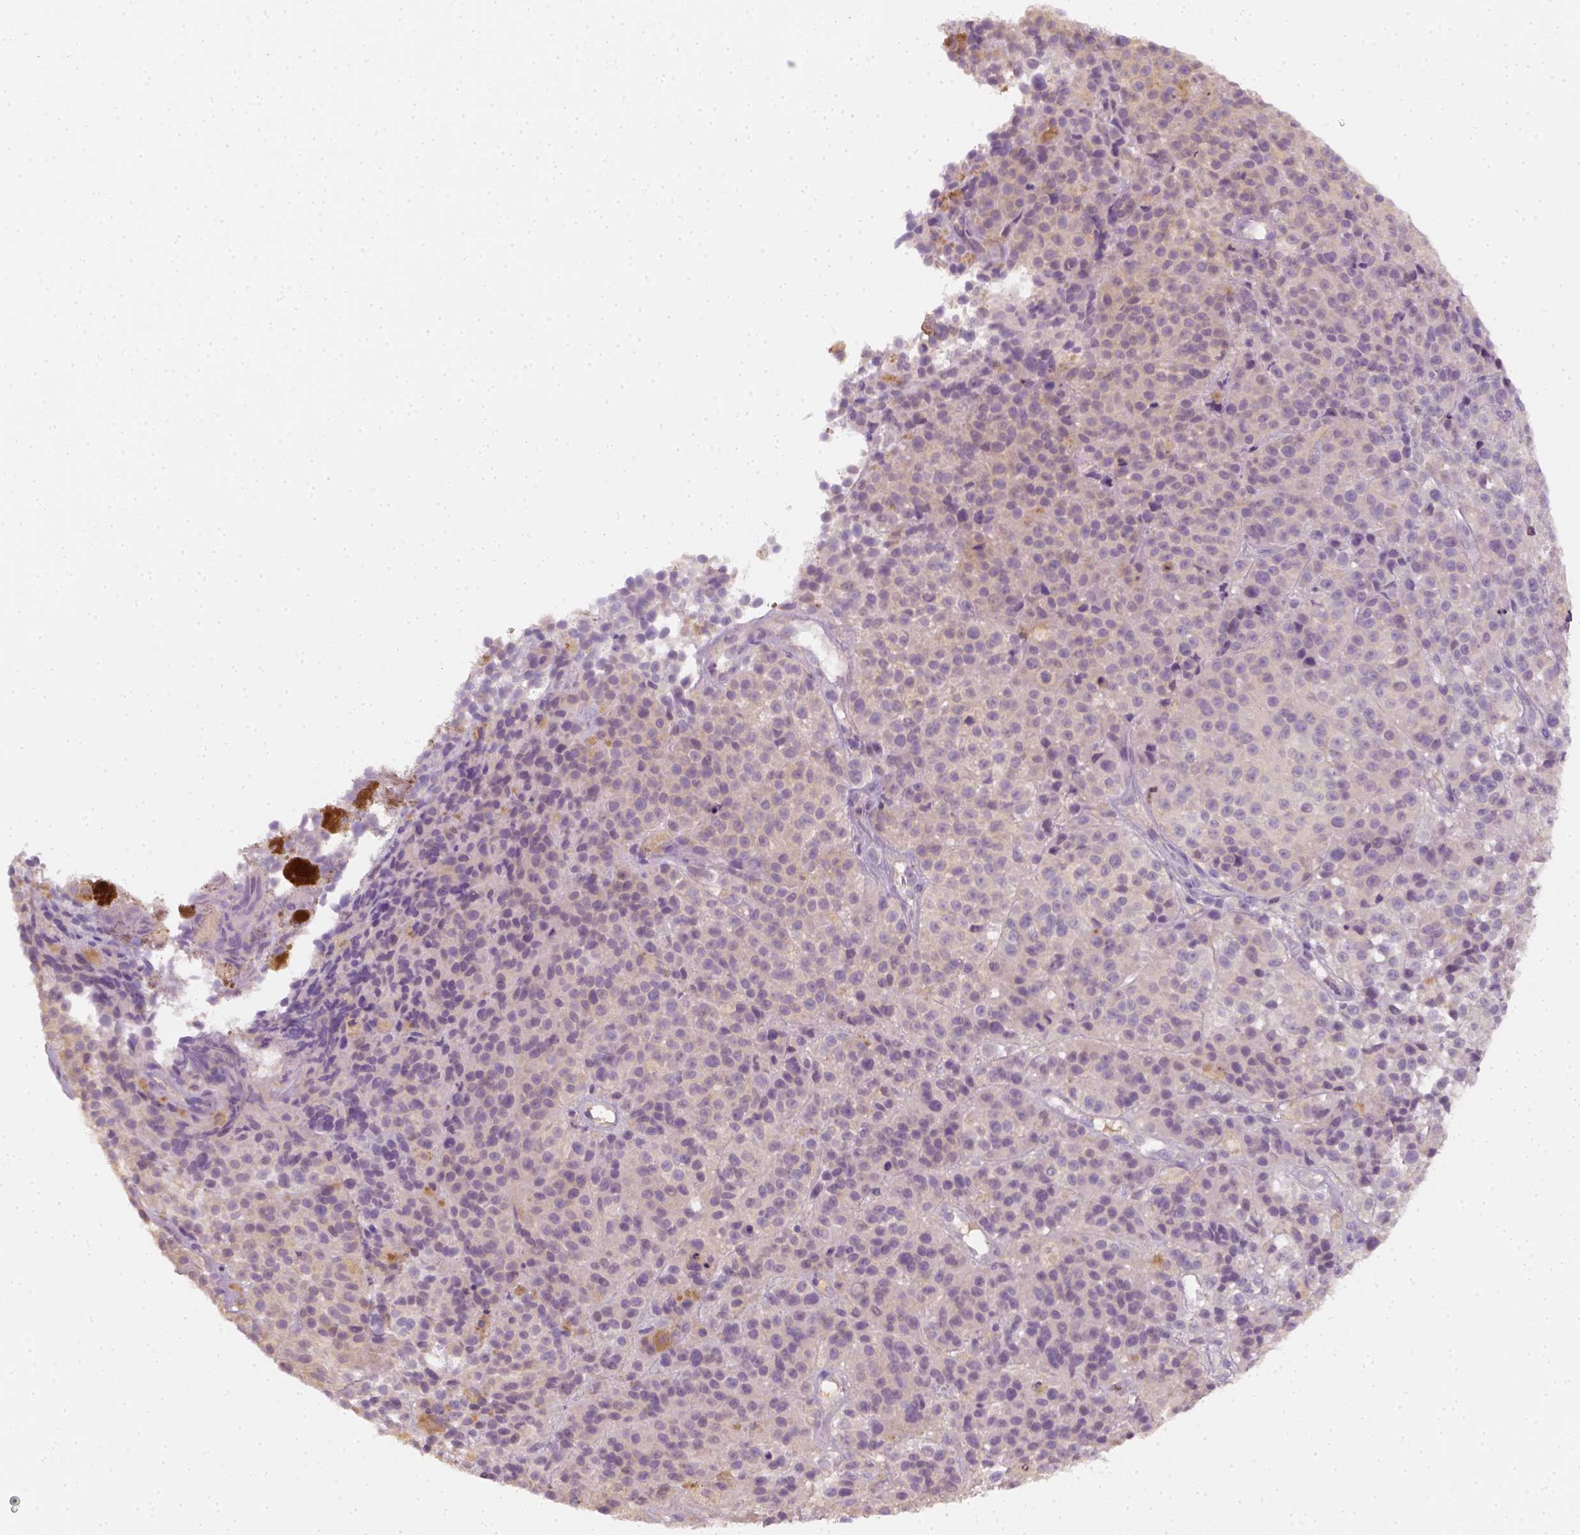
{"staining": {"intensity": "negative", "quantity": "none", "location": "none"}, "tissue": "melanoma", "cell_type": "Tumor cells", "image_type": "cancer", "snomed": [{"axis": "morphology", "description": "Malignant melanoma, NOS"}, {"axis": "topography", "description": "Skin"}], "caption": "The photomicrograph displays no significant expression in tumor cells of melanoma.", "gene": "EPHB1", "patient": {"sex": "female", "age": 58}}